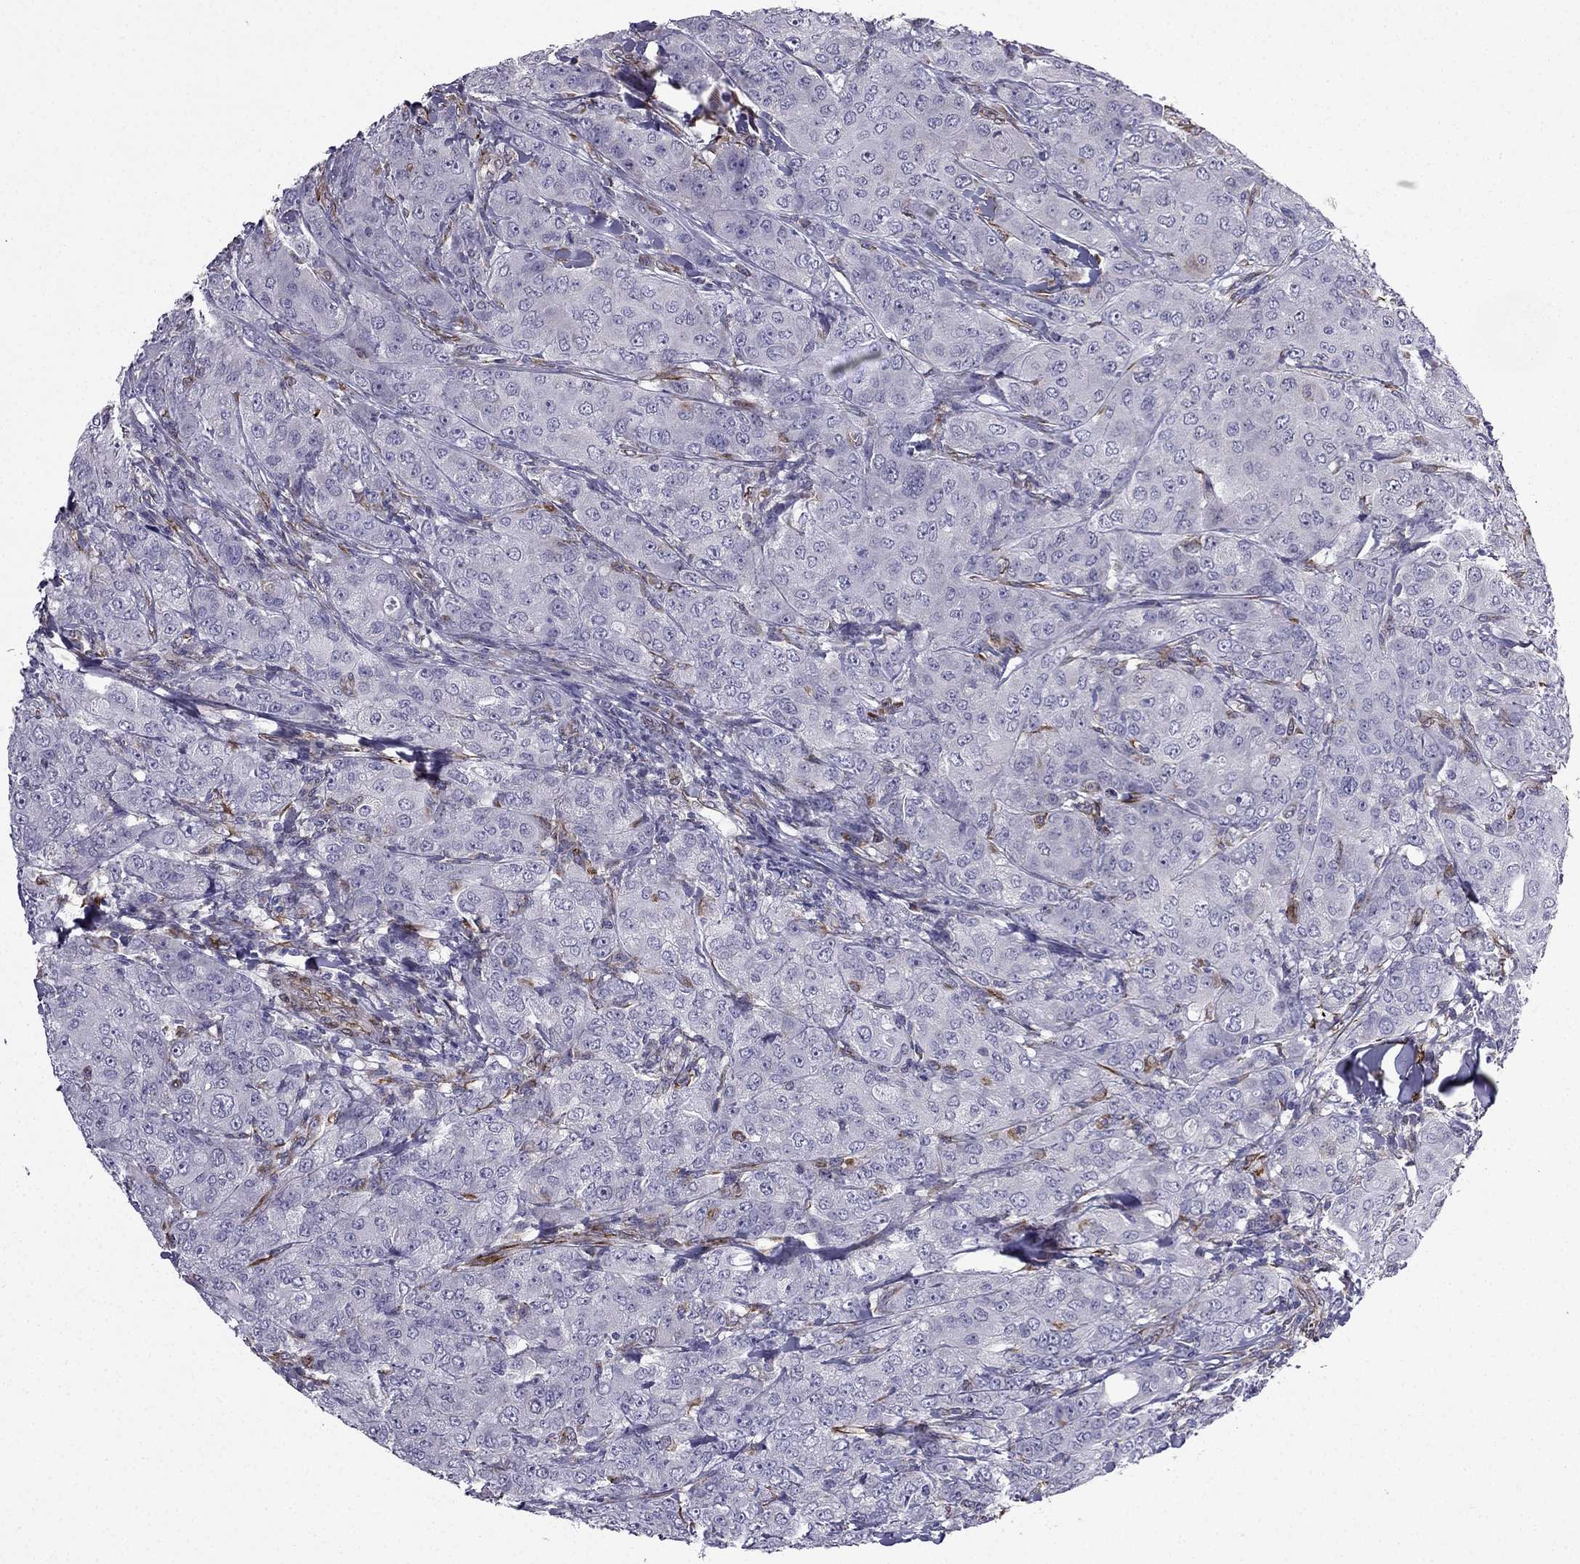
{"staining": {"intensity": "negative", "quantity": "none", "location": "none"}, "tissue": "breast cancer", "cell_type": "Tumor cells", "image_type": "cancer", "snomed": [{"axis": "morphology", "description": "Duct carcinoma"}, {"axis": "topography", "description": "Breast"}], "caption": "Immunohistochemistry histopathology image of neoplastic tissue: intraductal carcinoma (breast) stained with DAB shows no significant protein expression in tumor cells.", "gene": "IKBIP", "patient": {"sex": "female", "age": 43}}